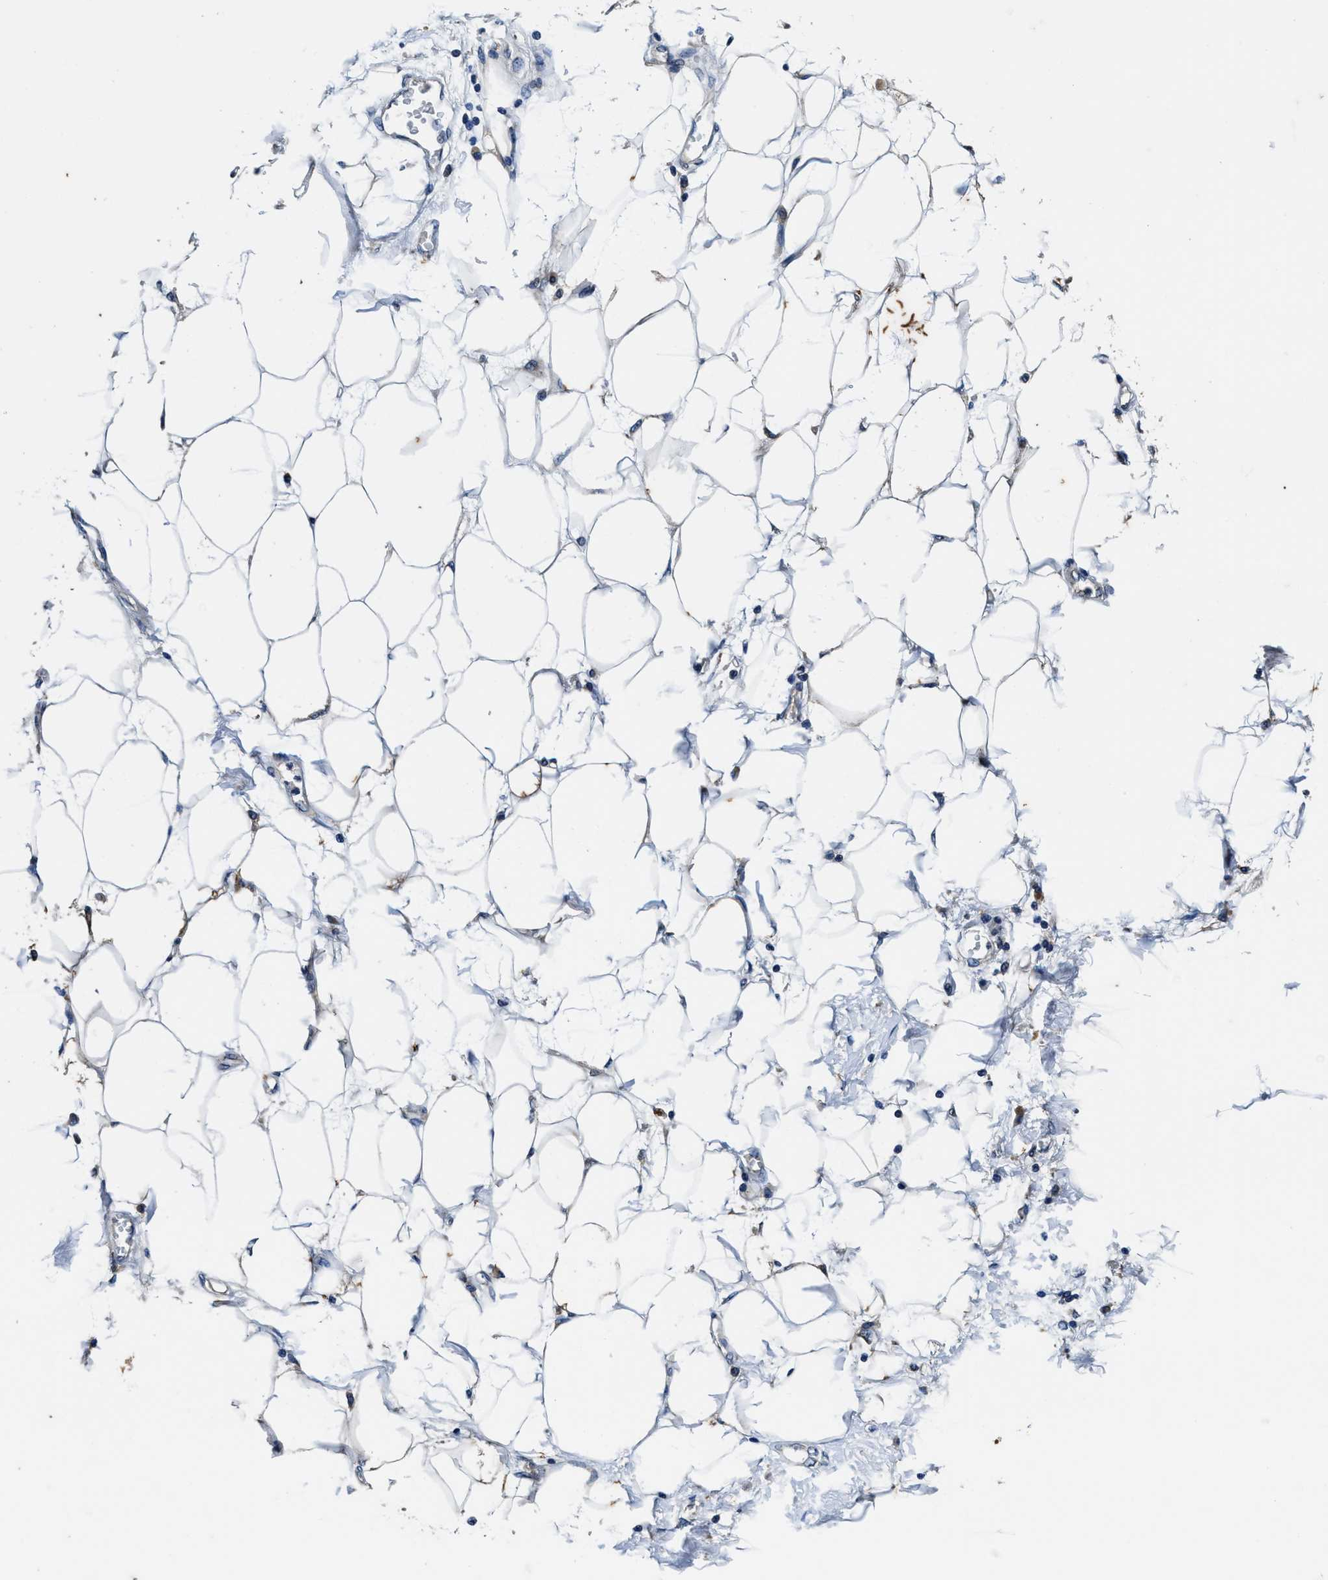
{"staining": {"intensity": "weak", "quantity": ">75%", "location": "cytoplasmic/membranous"}, "tissue": "adipose tissue", "cell_type": "Adipocytes", "image_type": "normal", "snomed": [{"axis": "morphology", "description": "Normal tissue, NOS"}, {"axis": "morphology", "description": "Adenocarcinoma, NOS"}, {"axis": "topography", "description": "Duodenum"}, {"axis": "topography", "description": "Peripheral nerve tissue"}], "caption": "Unremarkable adipose tissue was stained to show a protein in brown. There is low levels of weak cytoplasmic/membranous staining in about >75% of adipocytes. (DAB IHC with brightfield microscopy, high magnification).", "gene": "PI4KB", "patient": {"sex": "female", "age": 60}}